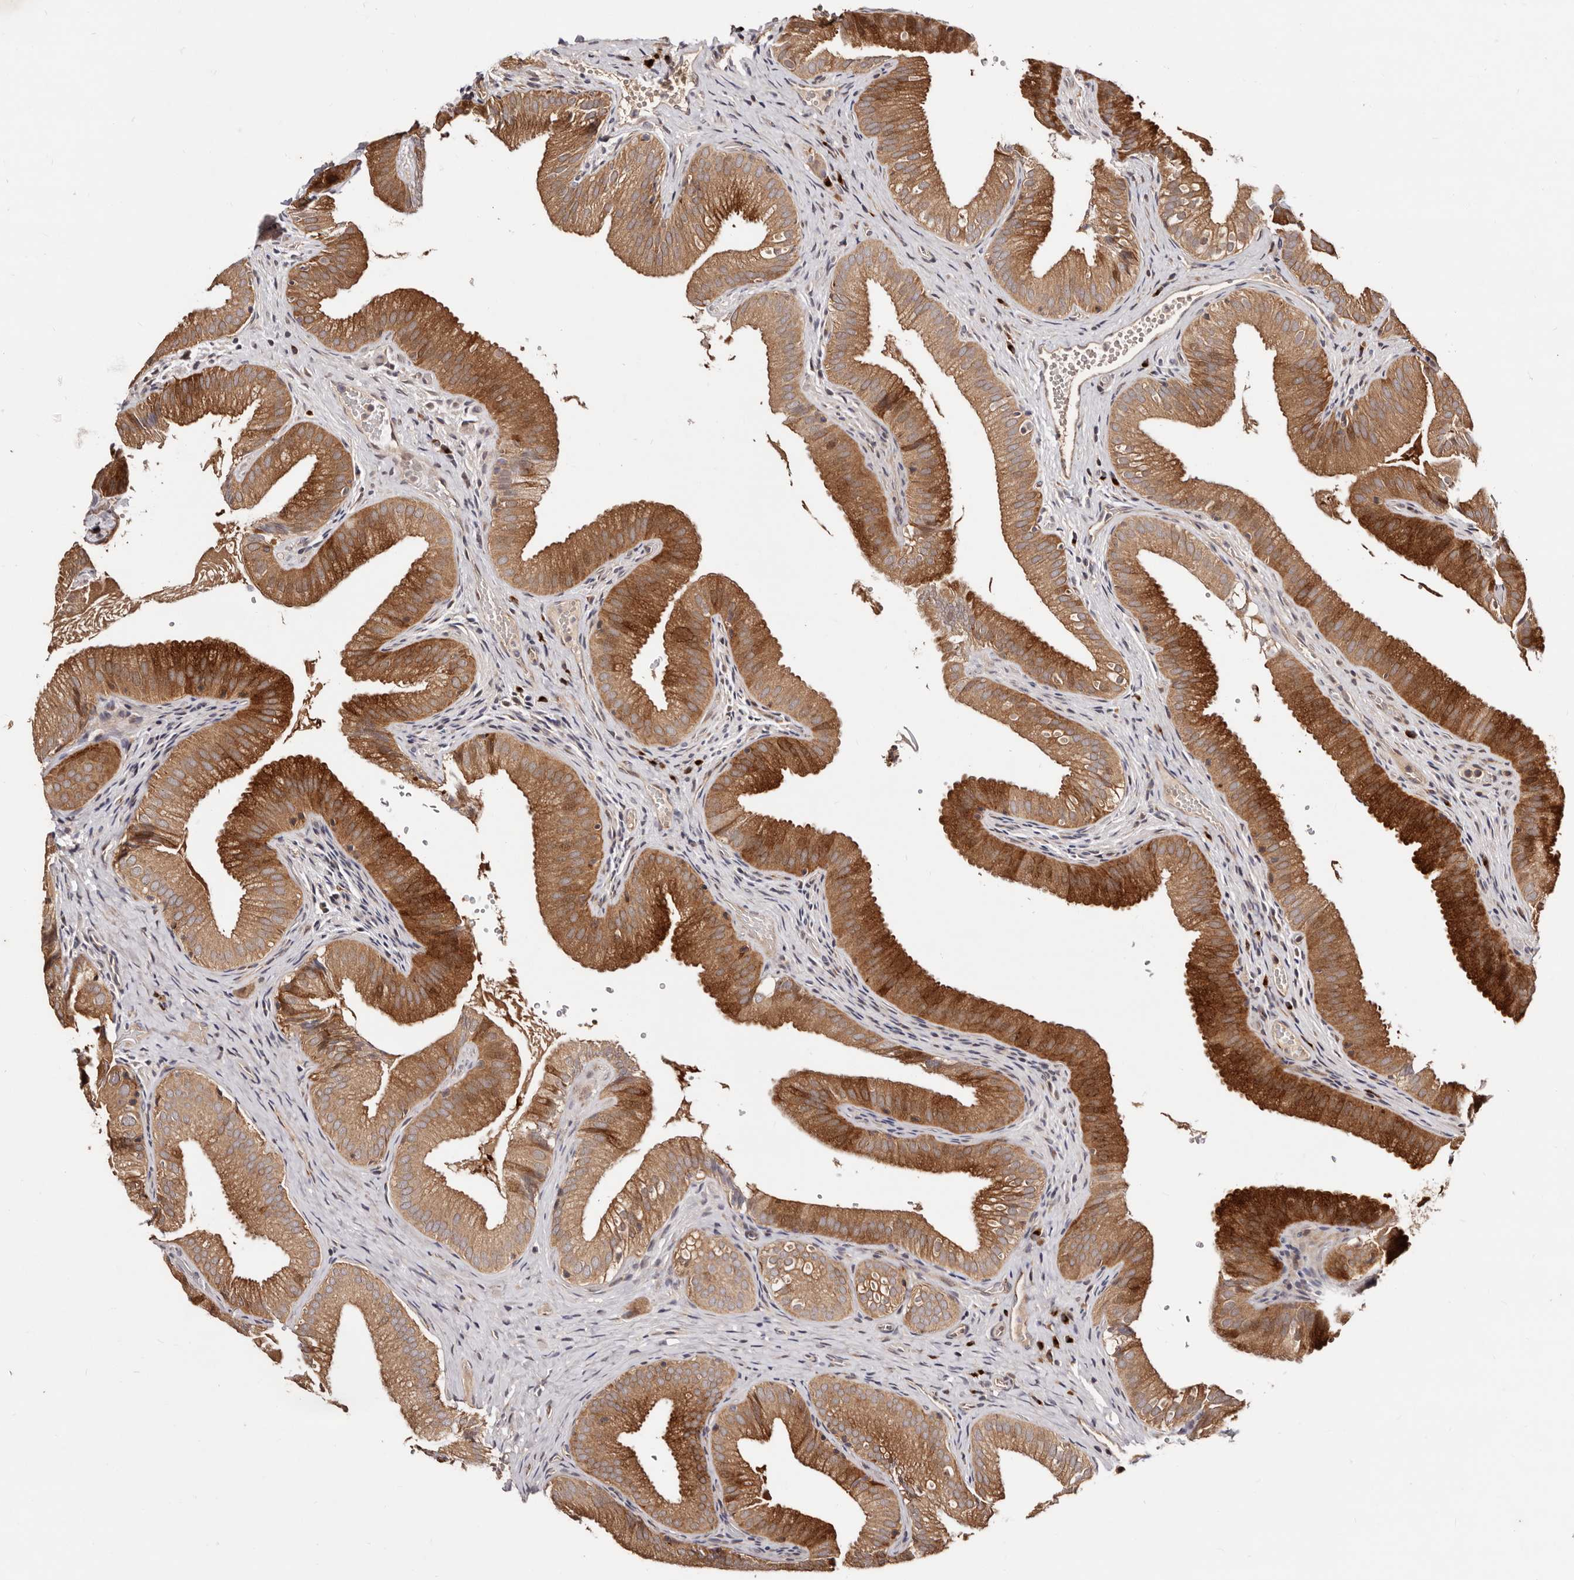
{"staining": {"intensity": "strong", "quantity": ">75%", "location": "cytoplasmic/membranous"}, "tissue": "gallbladder", "cell_type": "Glandular cells", "image_type": "normal", "snomed": [{"axis": "morphology", "description": "Normal tissue, NOS"}, {"axis": "topography", "description": "Gallbladder"}], "caption": "Gallbladder stained with a brown dye demonstrates strong cytoplasmic/membranous positive expression in approximately >75% of glandular cells.", "gene": "DACT2", "patient": {"sex": "female", "age": 30}}